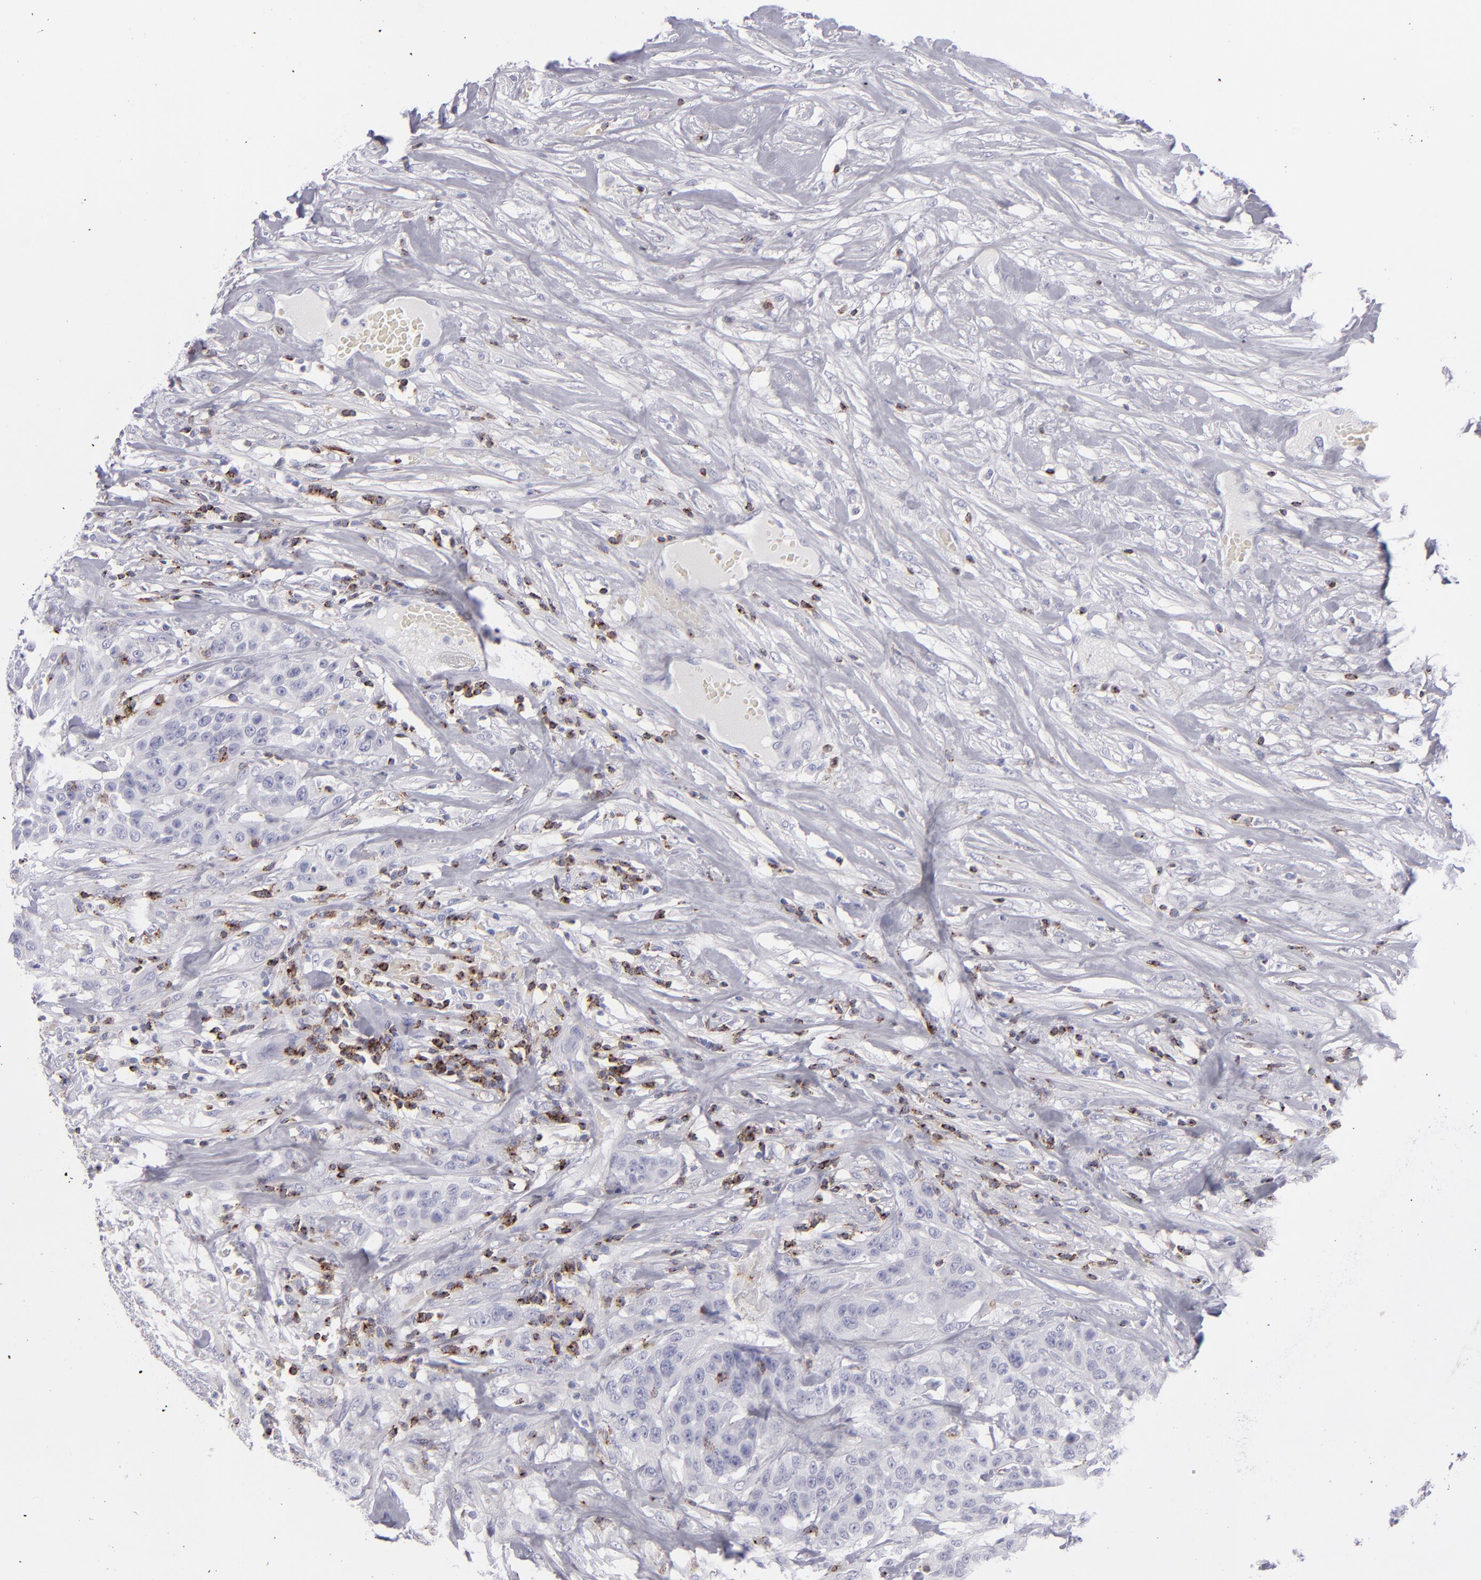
{"staining": {"intensity": "negative", "quantity": "none", "location": "none"}, "tissue": "urothelial cancer", "cell_type": "Tumor cells", "image_type": "cancer", "snomed": [{"axis": "morphology", "description": "Urothelial carcinoma, High grade"}, {"axis": "topography", "description": "Urinary bladder"}], "caption": "Immunohistochemistry (IHC) of human urothelial cancer reveals no positivity in tumor cells.", "gene": "CD2", "patient": {"sex": "male", "age": 74}}